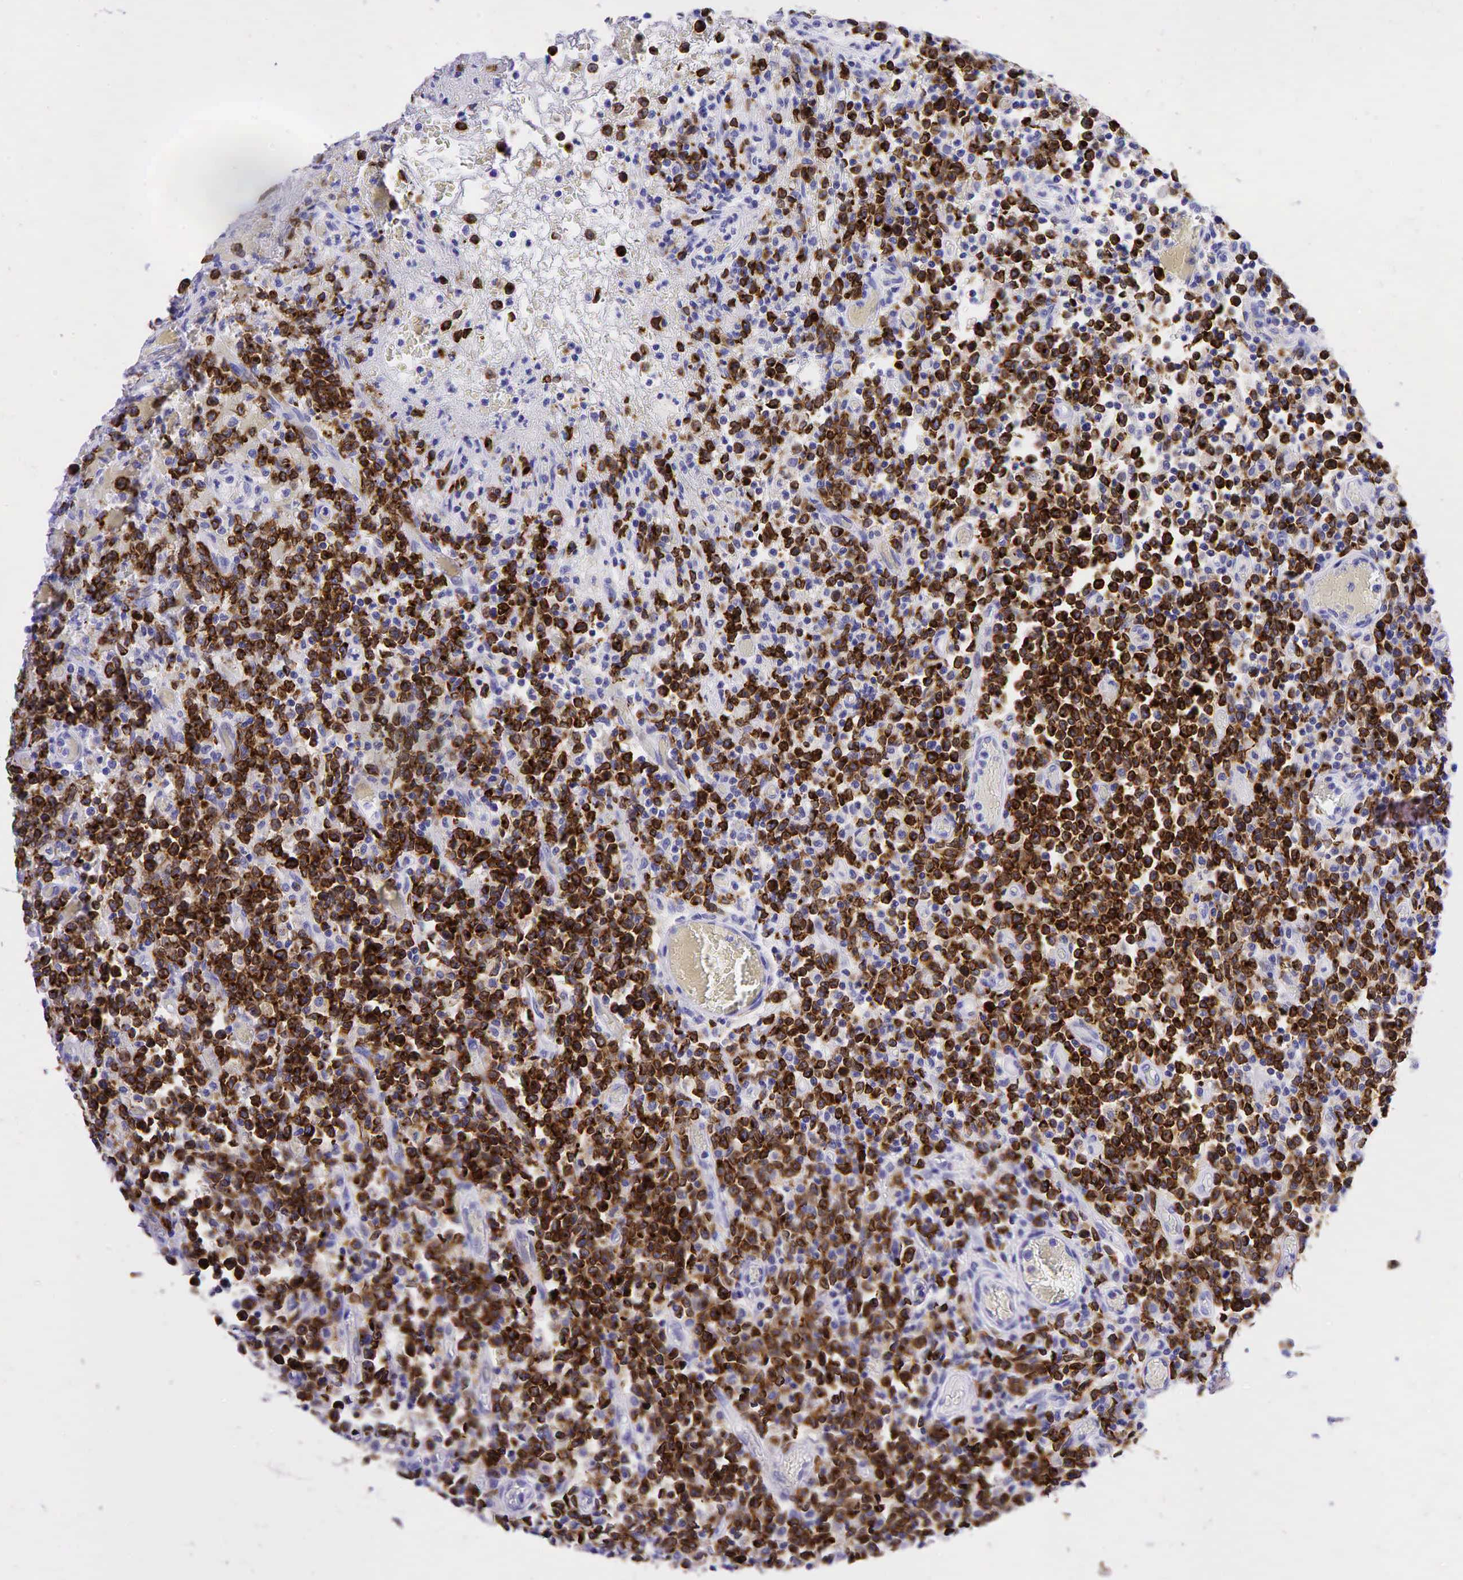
{"staining": {"intensity": "strong", "quantity": ">75%", "location": "cytoplasmic/membranous"}, "tissue": "lymphoma", "cell_type": "Tumor cells", "image_type": "cancer", "snomed": [{"axis": "morphology", "description": "Malignant lymphoma, non-Hodgkin's type, High grade"}, {"axis": "topography", "description": "Colon"}], "caption": "Tumor cells reveal high levels of strong cytoplasmic/membranous expression in approximately >75% of cells in human lymphoma.", "gene": "CD79A", "patient": {"sex": "male", "age": 82}}